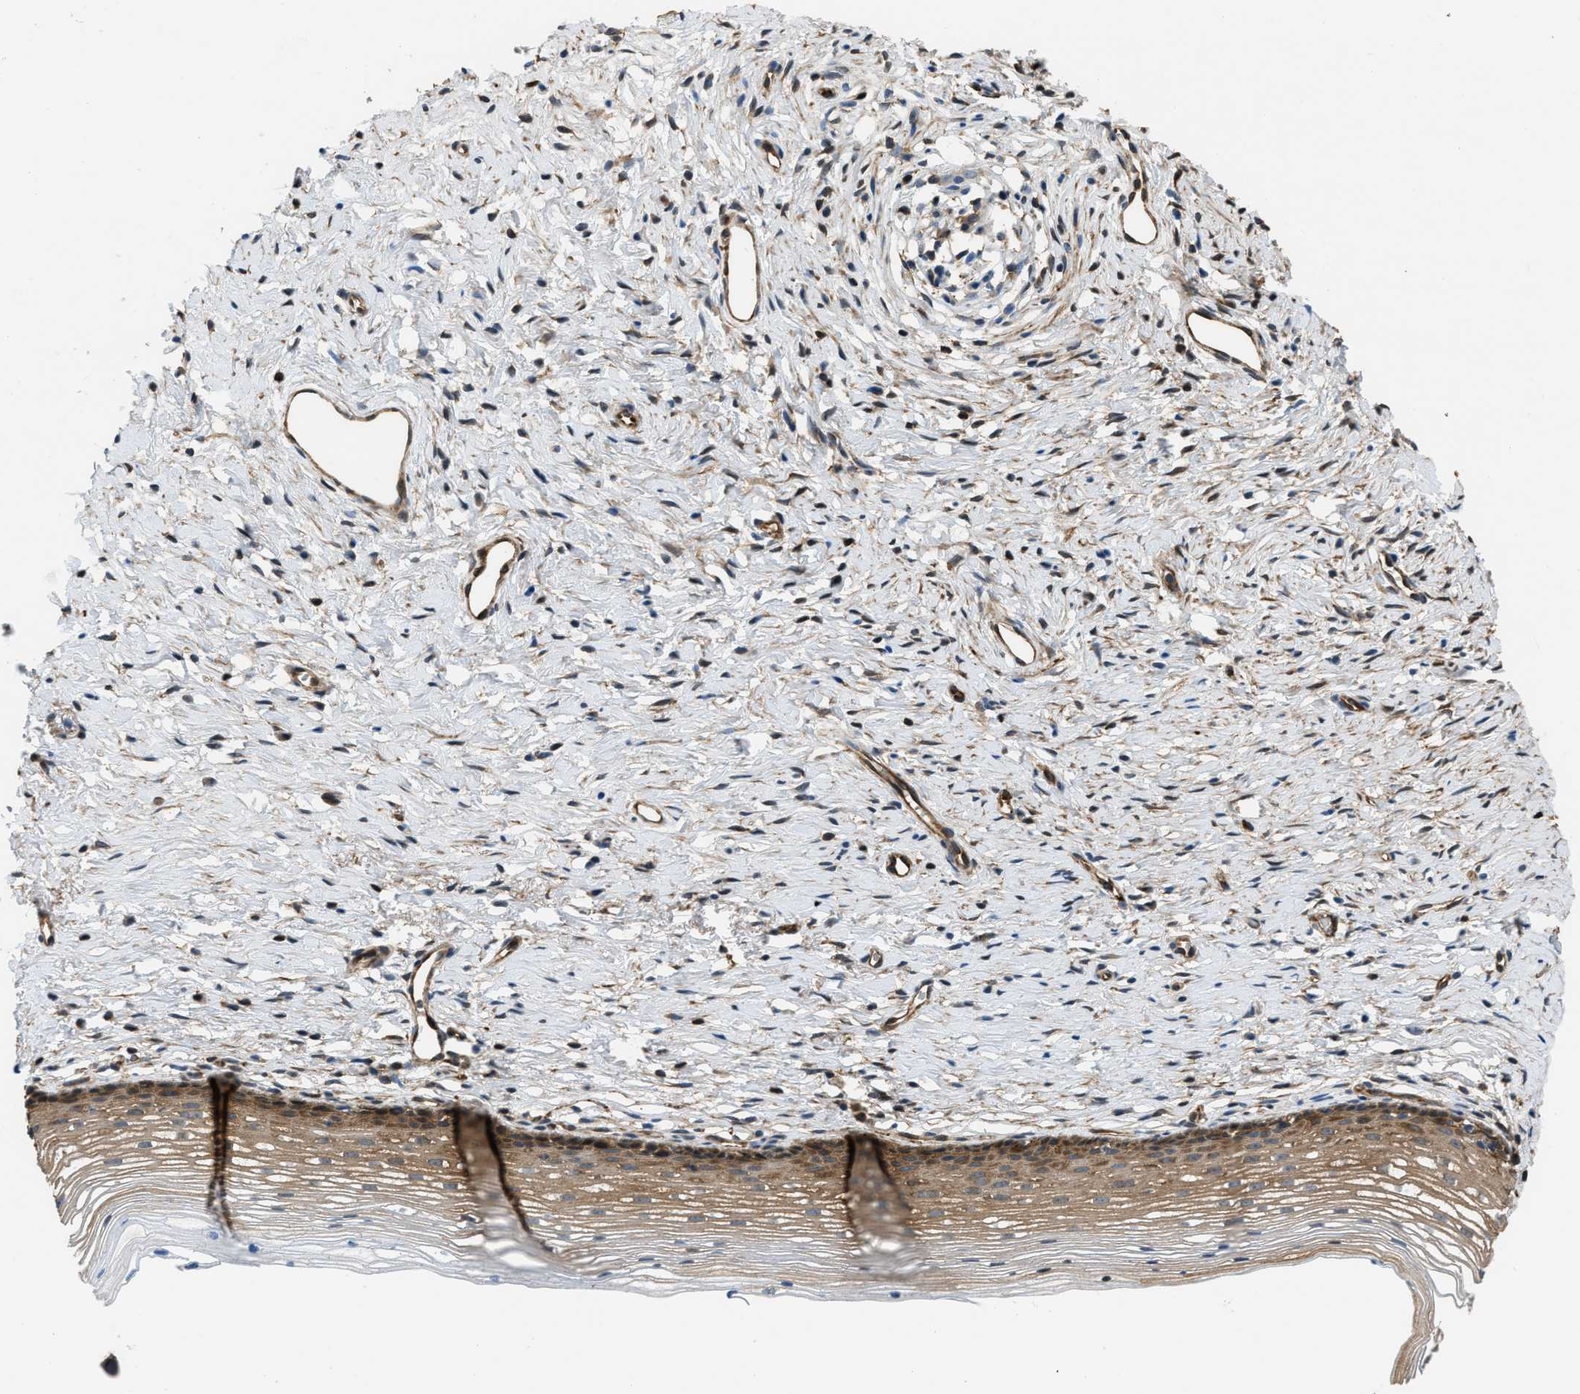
{"staining": {"intensity": "moderate", "quantity": ">75%", "location": "cytoplasmic/membranous"}, "tissue": "cervix", "cell_type": "Glandular cells", "image_type": "normal", "snomed": [{"axis": "morphology", "description": "Normal tissue, NOS"}, {"axis": "topography", "description": "Cervix"}], "caption": "This is an image of immunohistochemistry staining of unremarkable cervix, which shows moderate expression in the cytoplasmic/membranous of glandular cells.", "gene": "PFKP", "patient": {"sex": "female", "age": 77}}